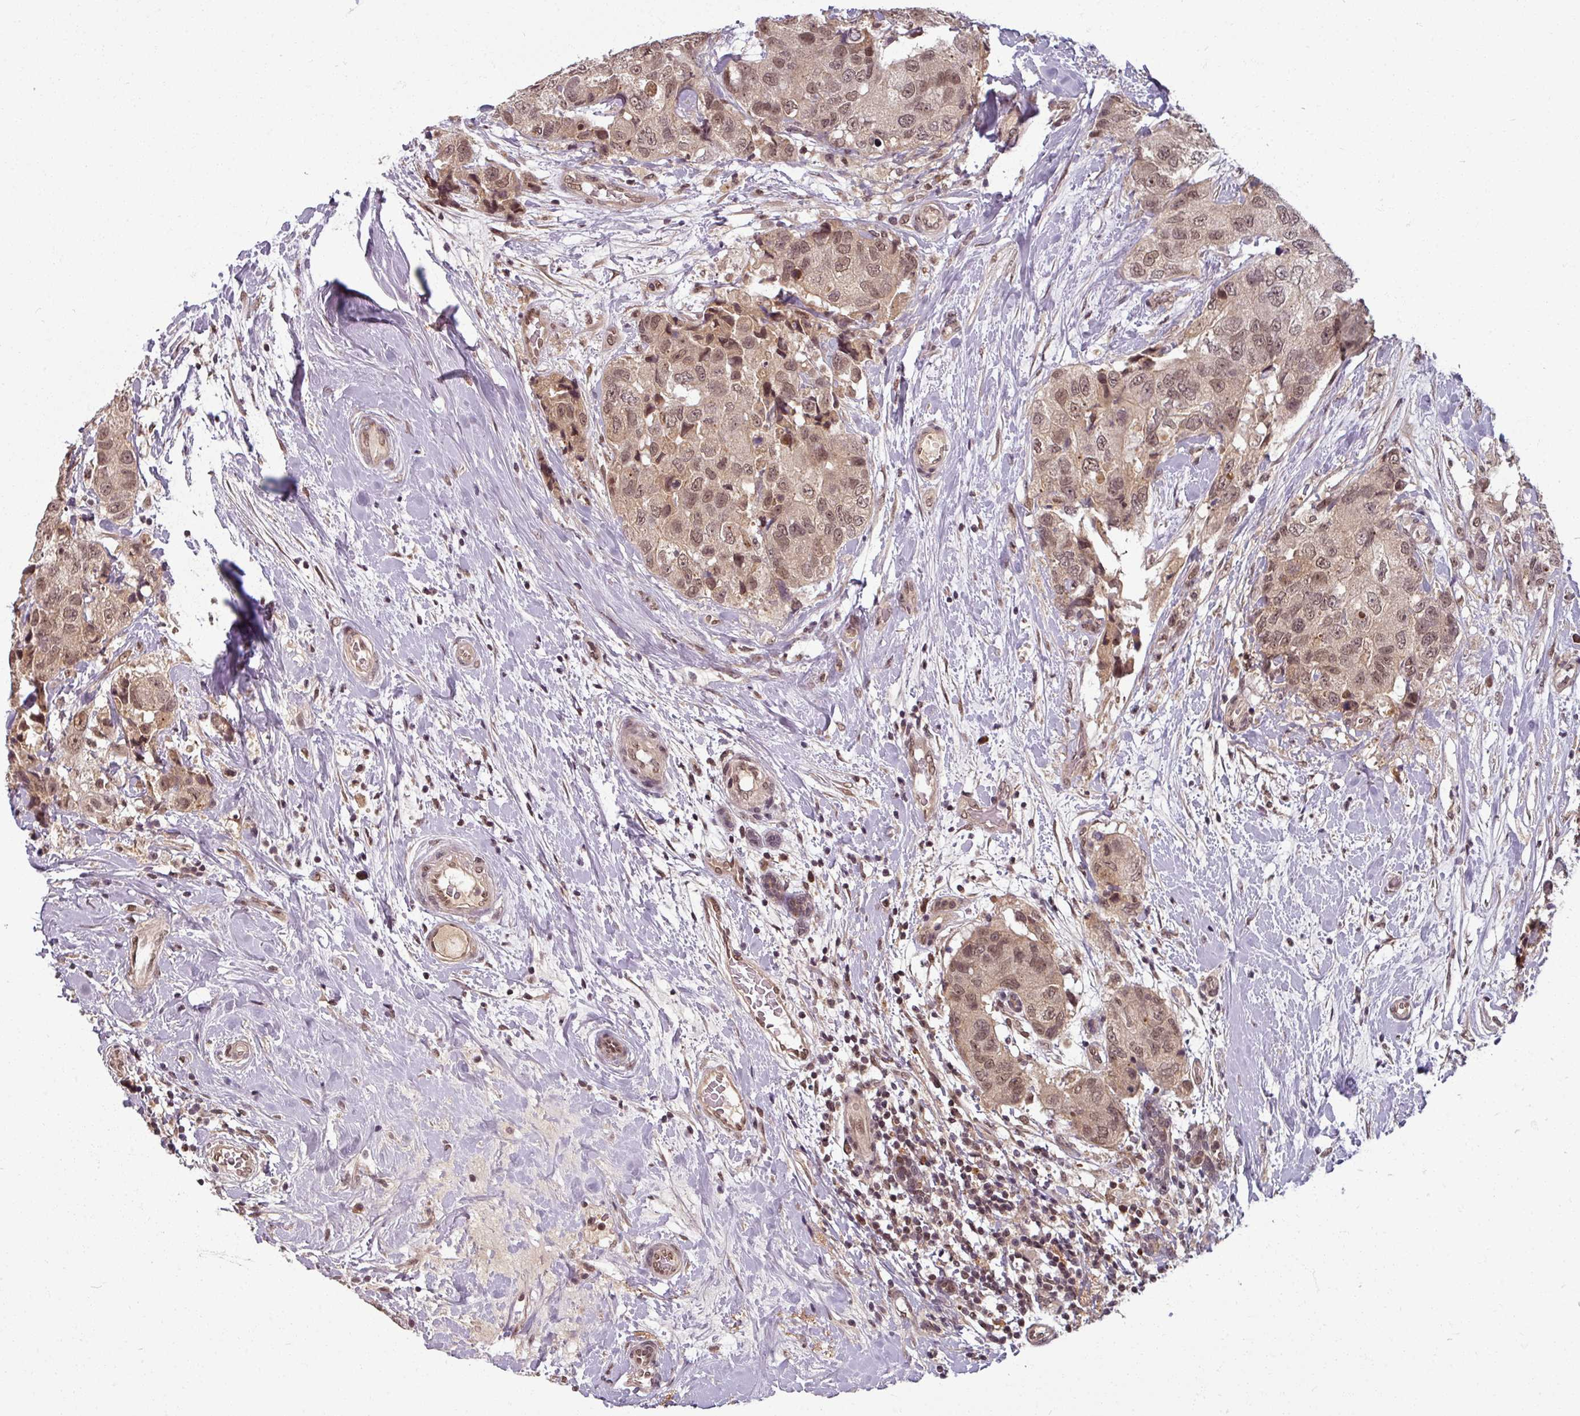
{"staining": {"intensity": "moderate", "quantity": ">75%", "location": "nuclear"}, "tissue": "breast cancer", "cell_type": "Tumor cells", "image_type": "cancer", "snomed": [{"axis": "morphology", "description": "Duct carcinoma"}, {"axis": "topography", "description": "Breast"}], "caption": "Protein staining of breast intraductal carcinoma tissue exhibits moderate nuclear staining in about >75% of tumor cells. The staining was performed using DAB (3,3'-diaminobenzidine), with brown indicating positive protein expression. Nuclei are stained blue with hematoxylin.", "gene": "POLR2G", "patient": {"sex": "female", "age": 62}}